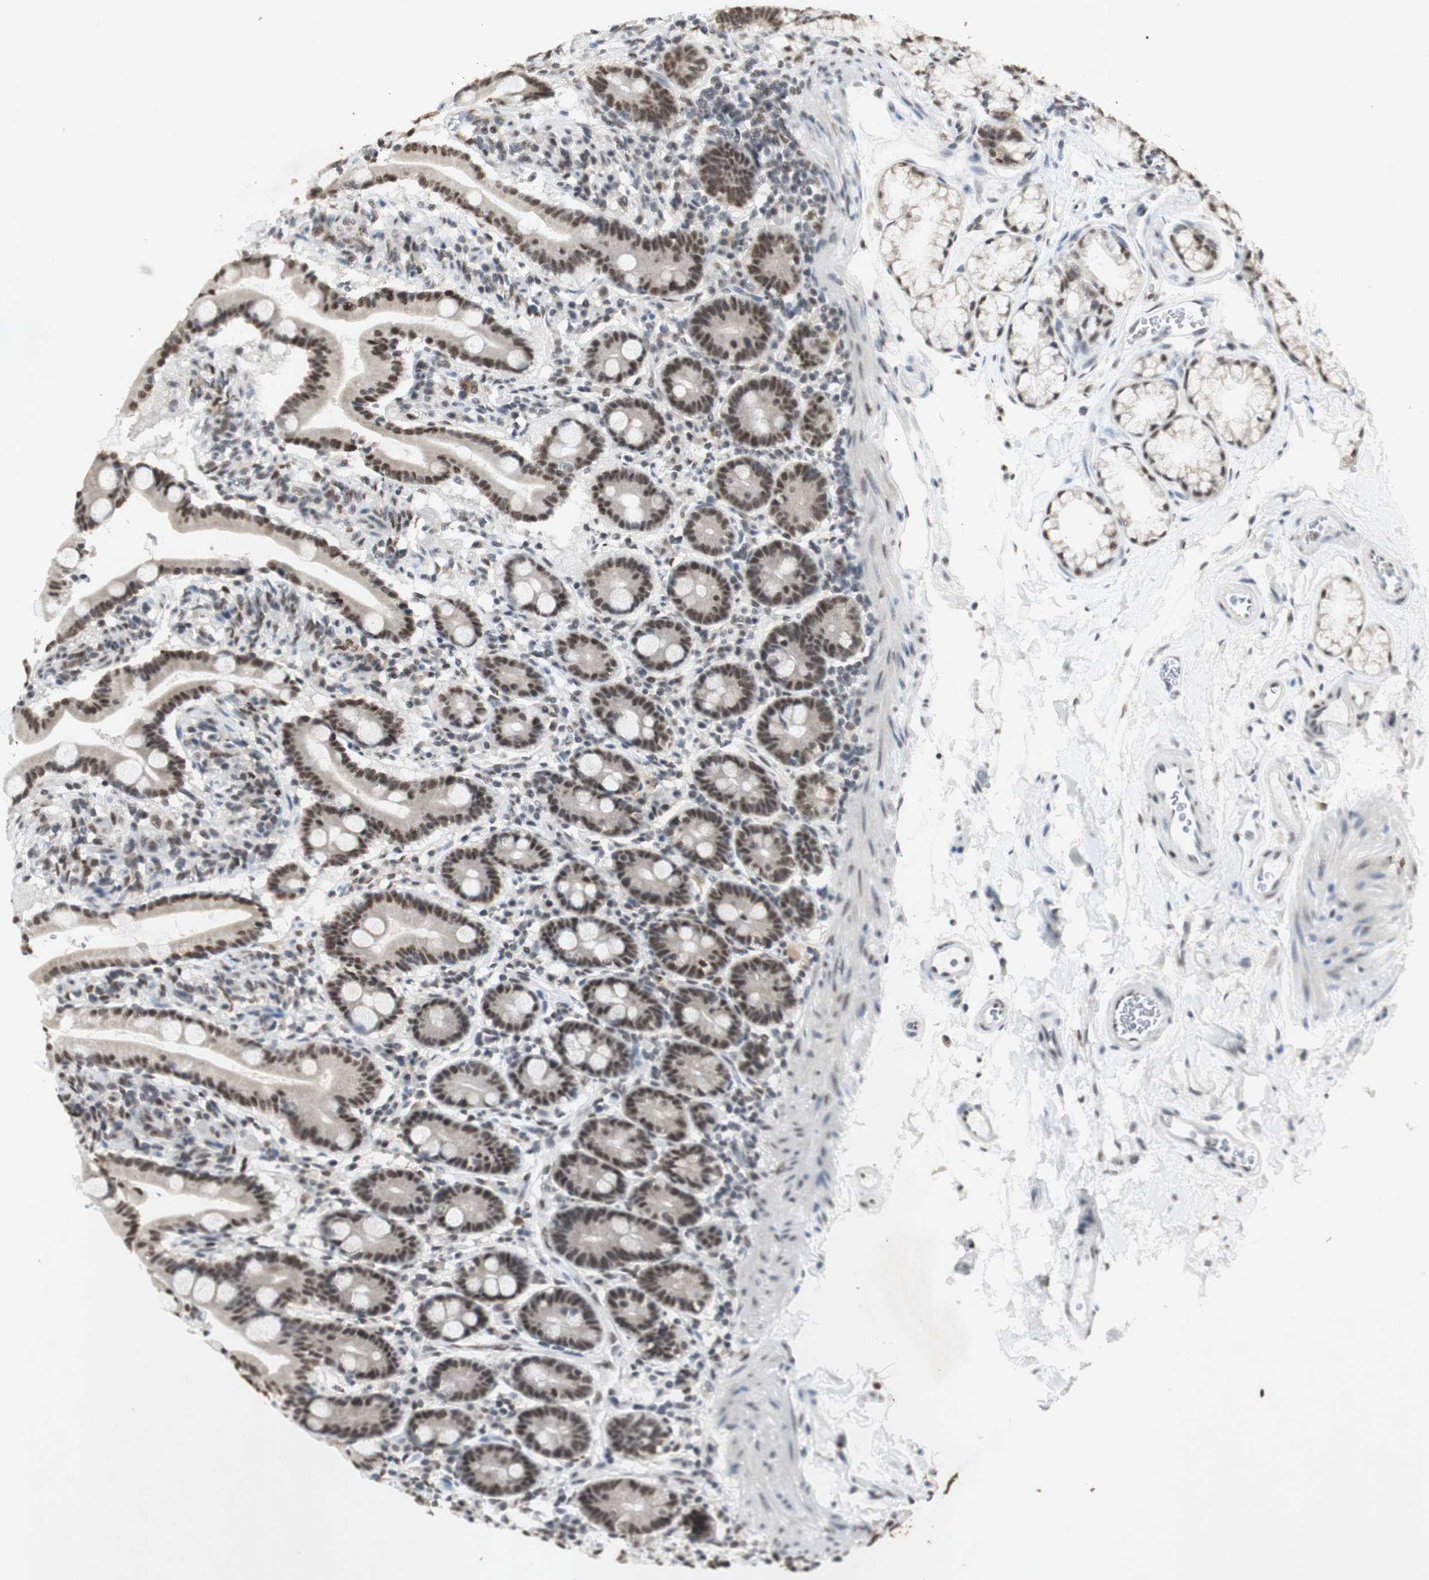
{"staining": {"intensity": "strong", "quantity": ">75%", "location": "nuclear"}, "tissue": "duodenum", "cell_type": "Glandular cells", "image_type": "normal", "snomed": [{"axis": "morphology", "description": "Normal tissue, NOS"}, {"axis": "topography", "description": "Duodenum"}], "caption": "A photomicrograph of duodenum stained for a protein reveals strong nuclear brown staining in glandular cells. Immunohistochemistry stains the protein in brown and the nuclei are stained blue.", "gene": "SNRPB", "patient": {"sex": "male", "age": 54}}